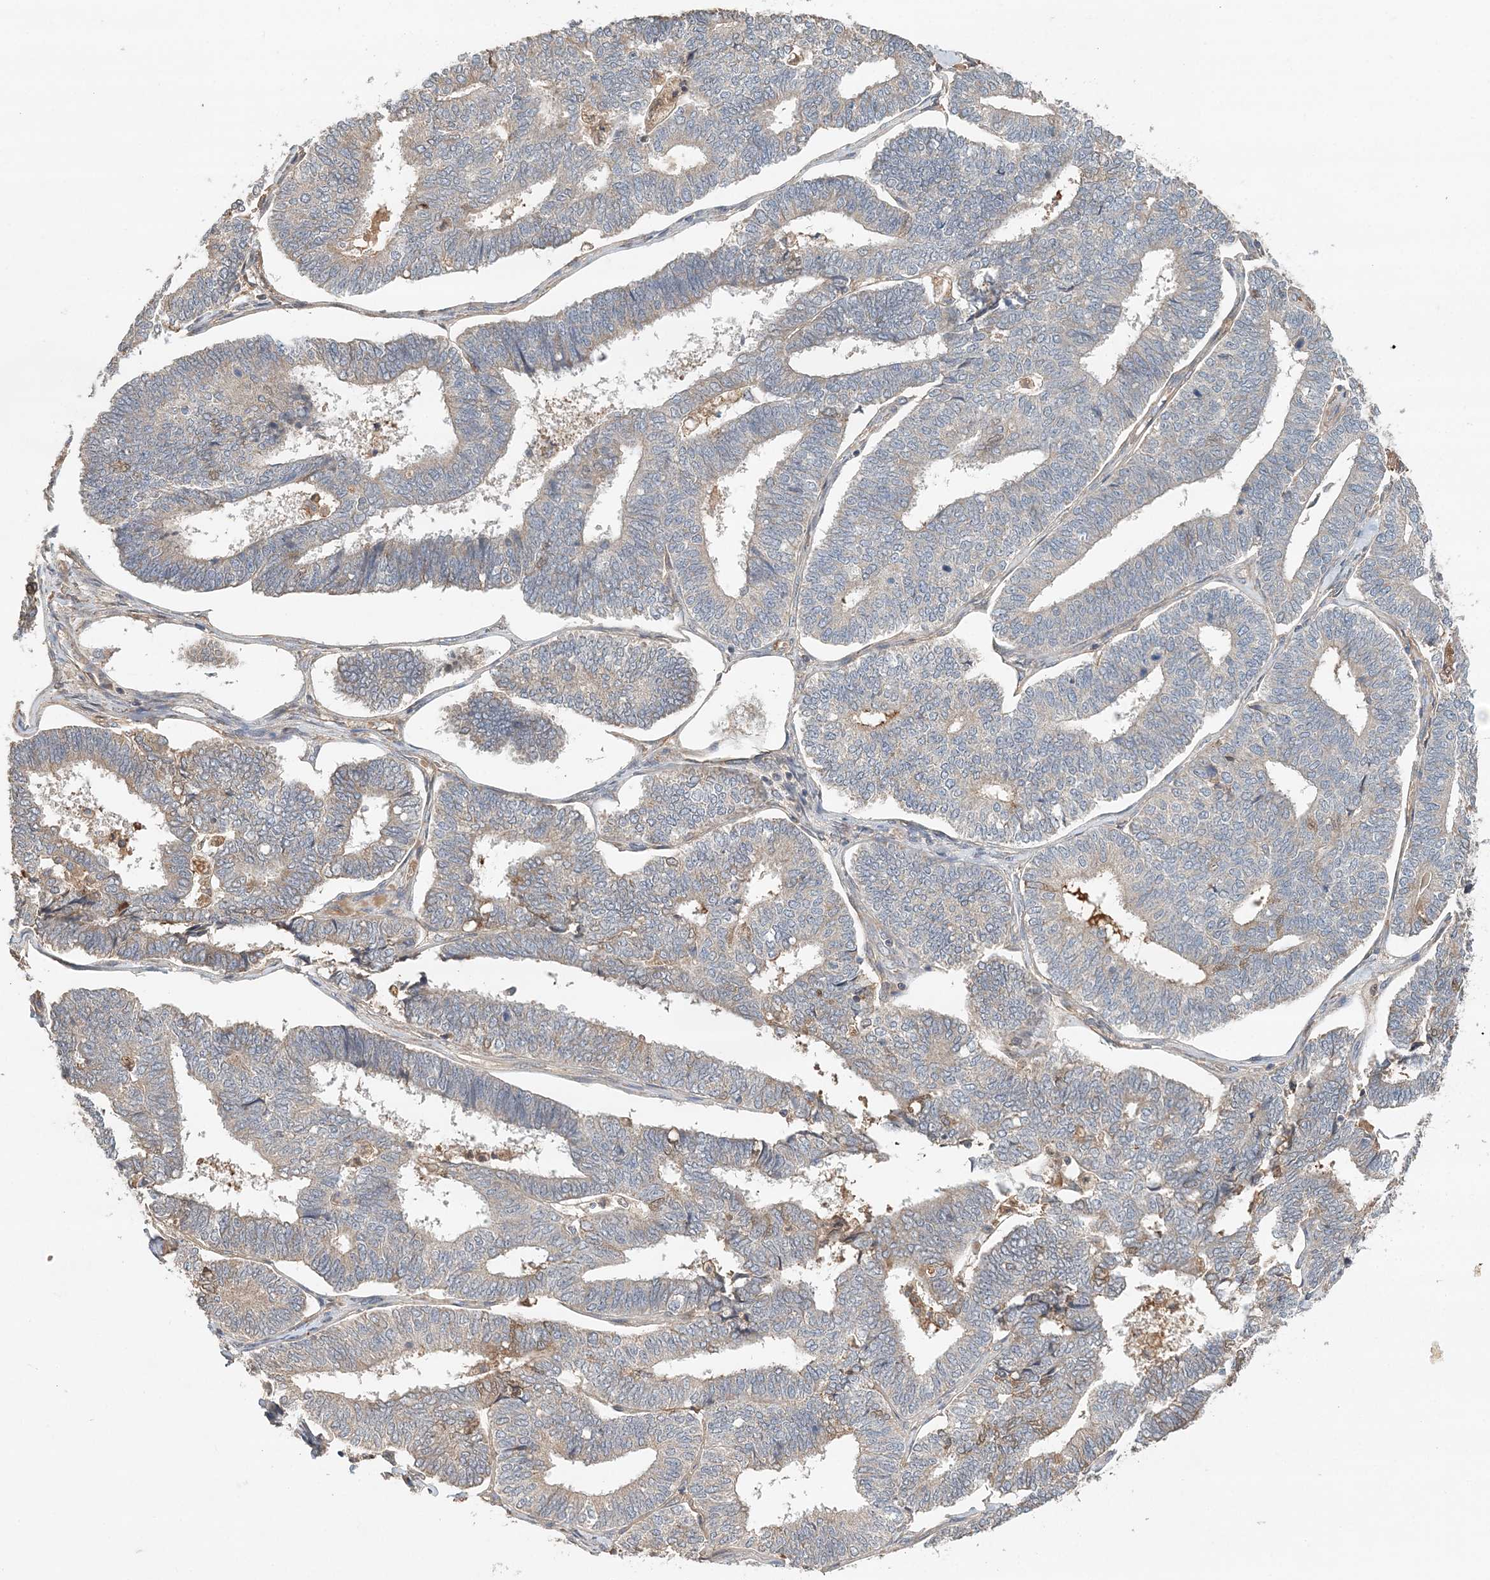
{"staining": {"intensity": "negative", "quantity": "none", "location": "none"}, "tissue": "endometrial cancer", "cell_type": "Tumor cells", "image_type": "cancer", "snomed": [{"axis": "morphology", "description": "Adenocarcinoma, NOS"}, {"axis": "topography", "description": "Endometrium"}], "caption": "IHC of adenocarcinoma (endometrial) demonstrates no positivity in tumor cells.", "gene": "SYCP3", "patient": {"sex": "female", "age": 70}}